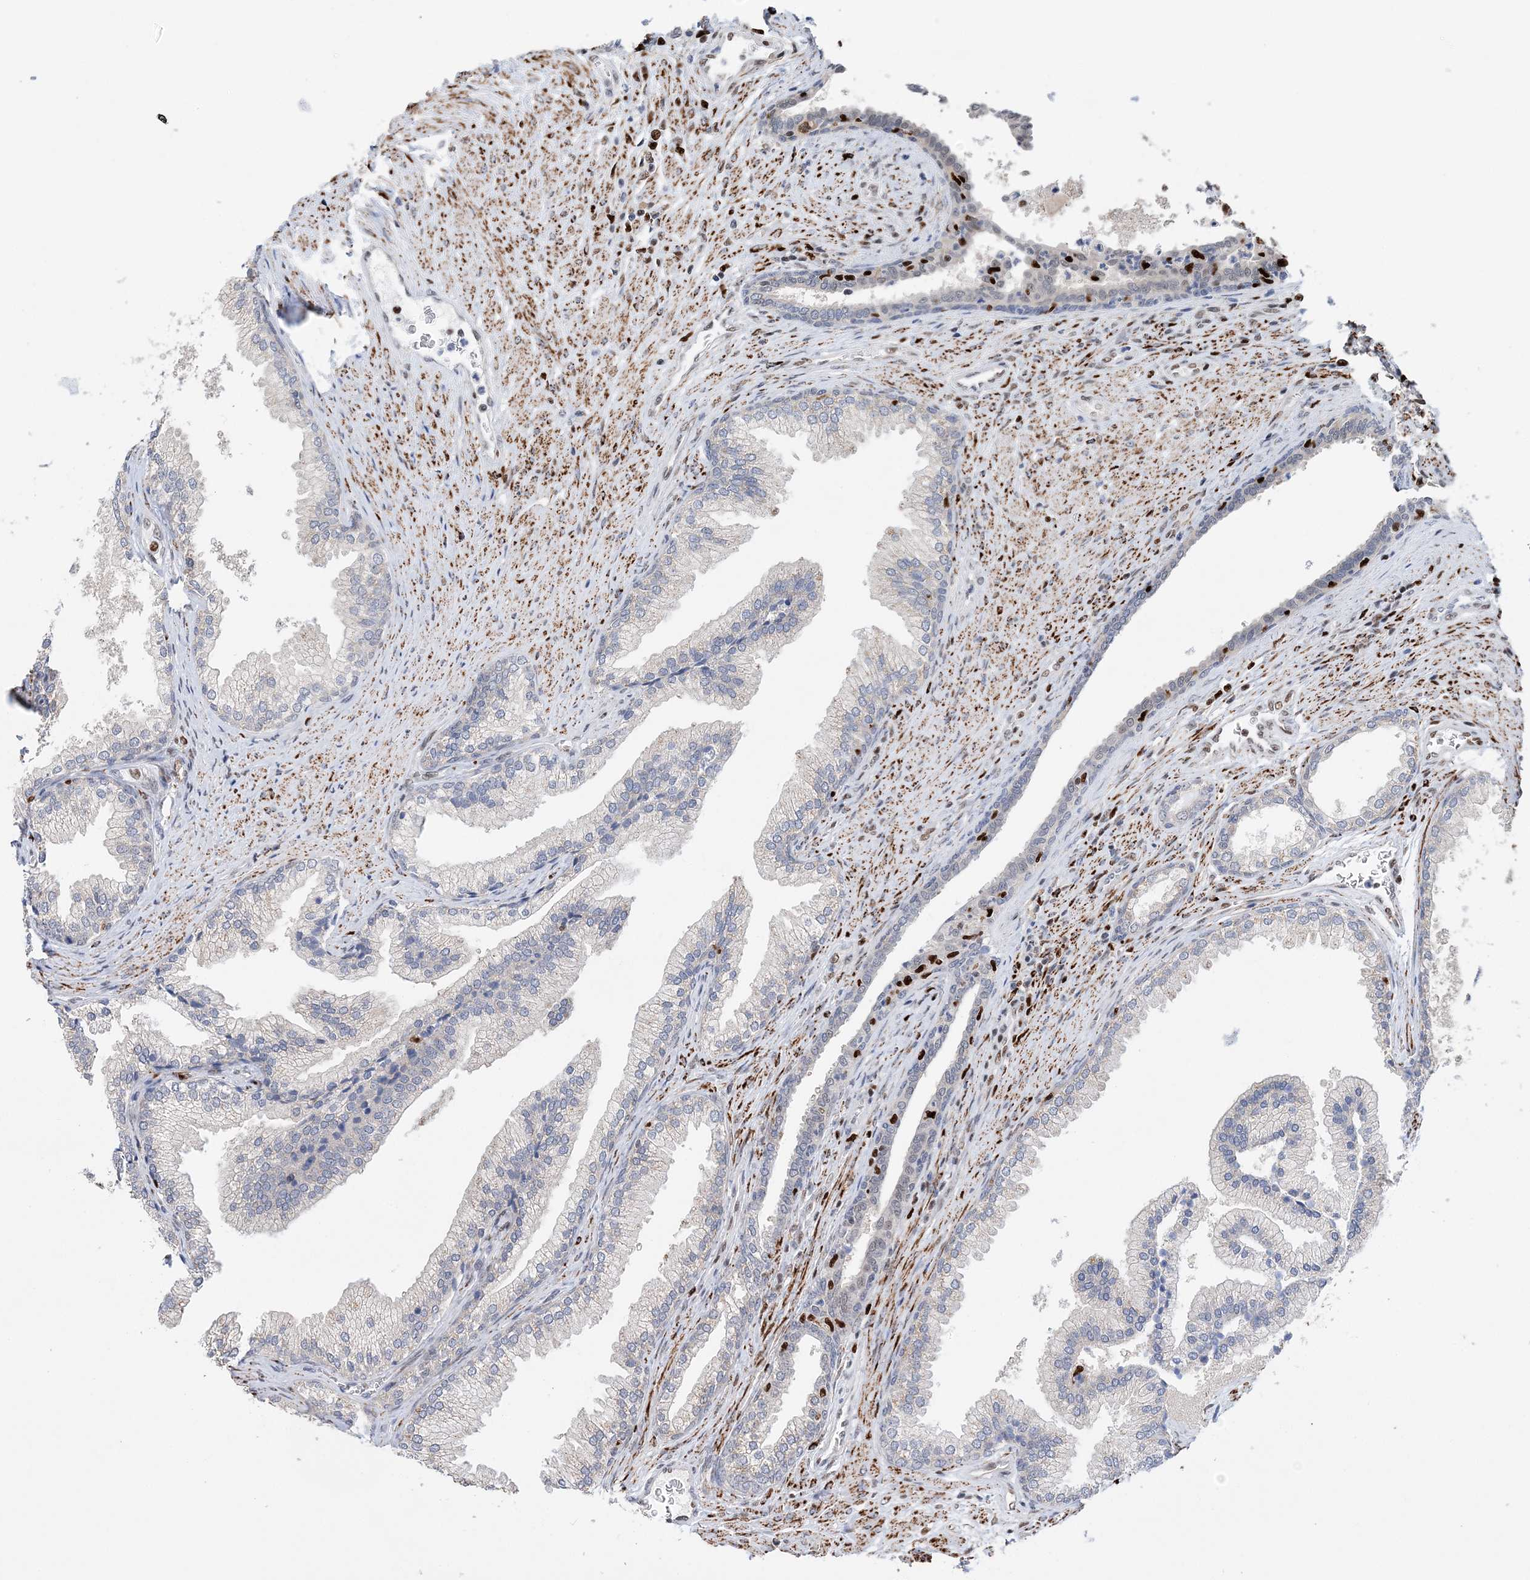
{"staining": {"intensity": "negative", "quantity": "none", "location": "none"}, "tissue": "prostate", "cell_type": "Glandular cells", "image_type": "normal", "snomed": [{"axis": "morphology", "description": "Normal tissue, NOS"}, {"axis": "topography", "description": "Prostate"}], "caption": "Glandular cells show no significant protein expression in normal prostate. Brightfield microscopy of IHC stained with DAB (3,3'-diaminobenzidine) (brown) and hematoxylin (blue), captured at high magnification.", "gene": "NIT2", "patient": {"sex": "male", "age": 76}}